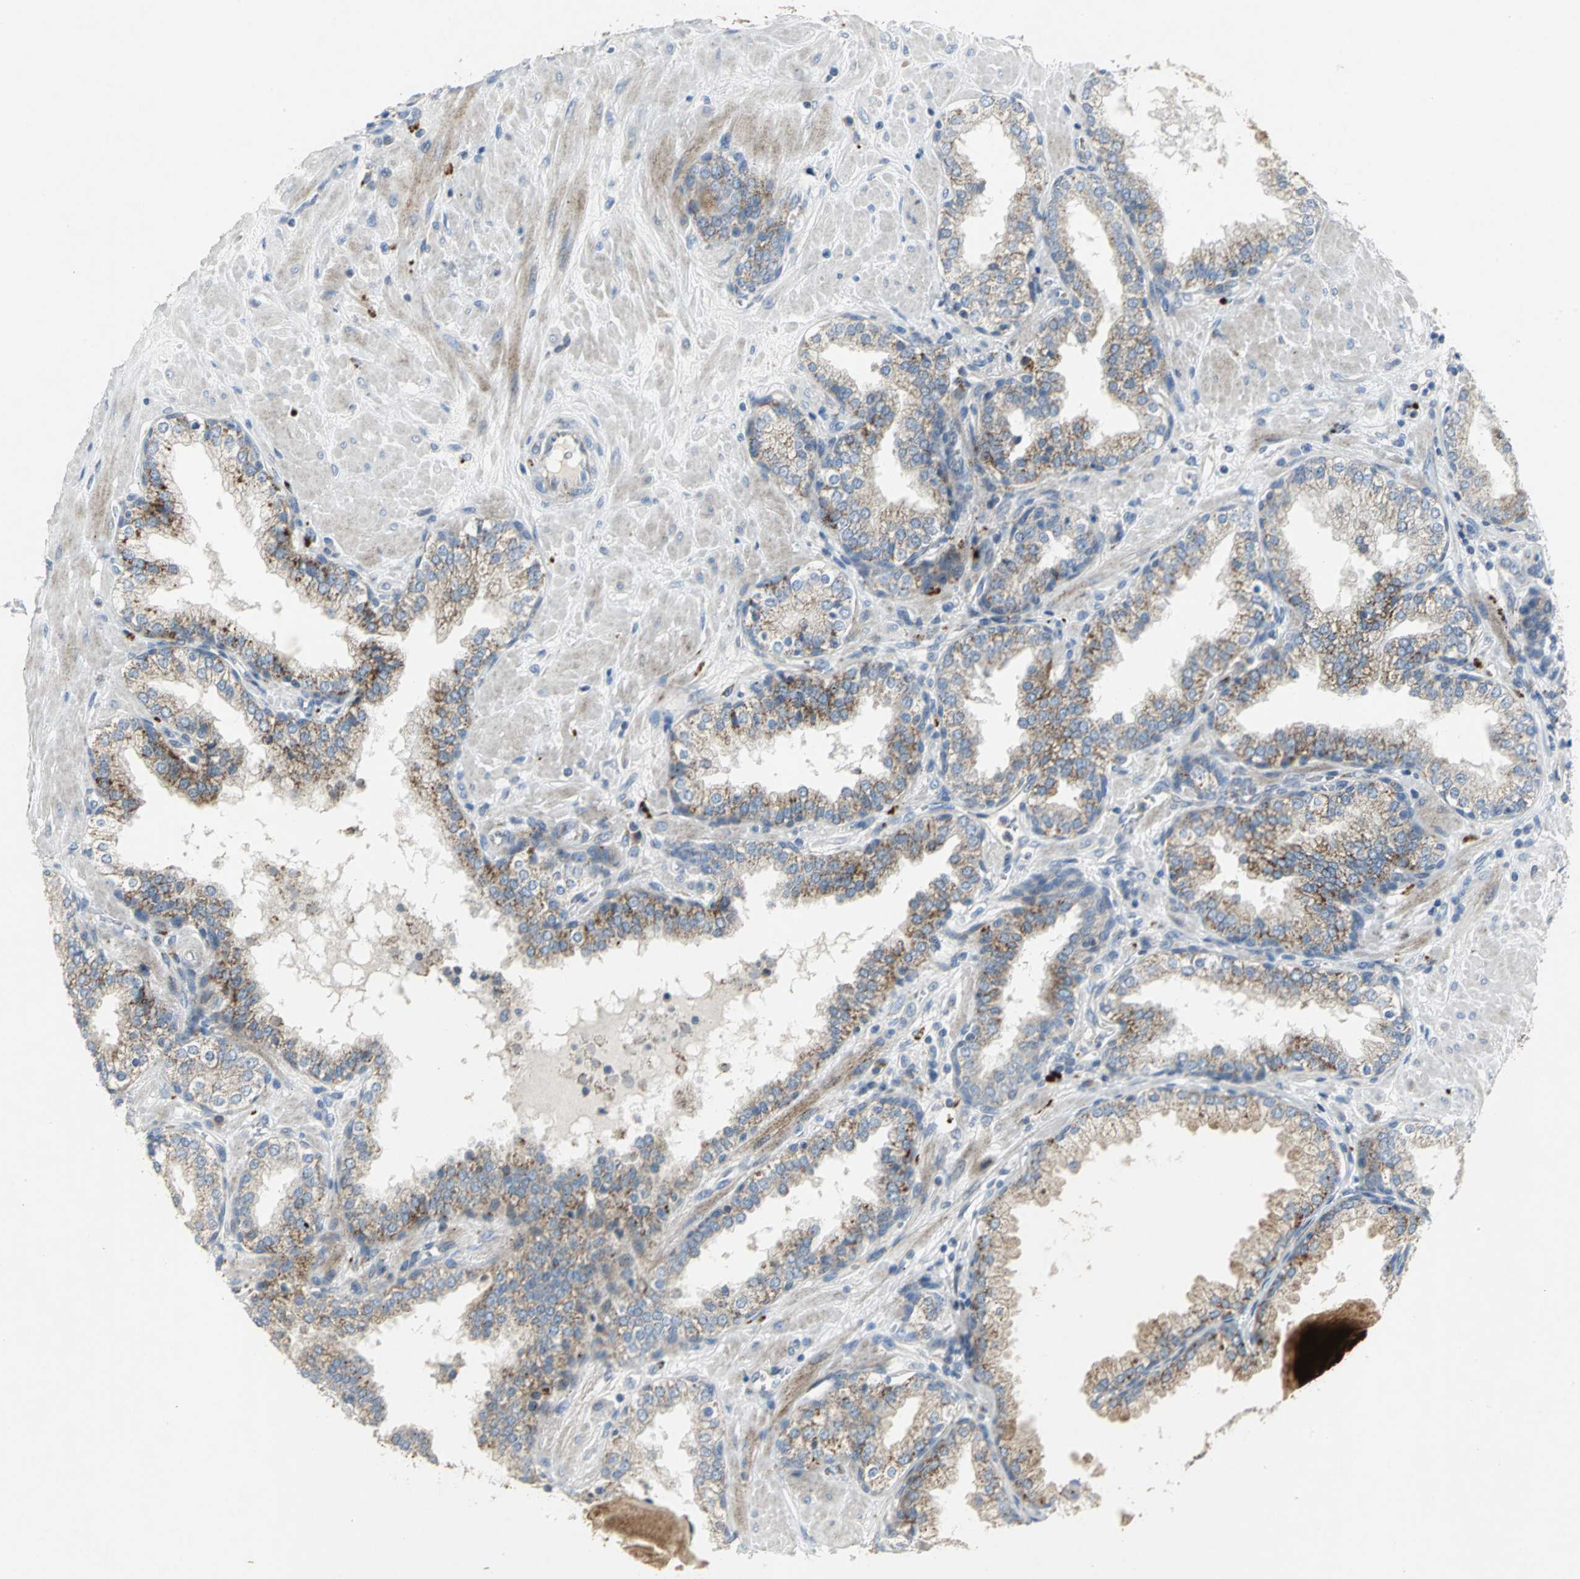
{"staining": {"intensity": "strong", "quantity": "25%-75%", "location": "cytoplasmic/membranous"}, "tissue": "prostate", "cell_type": "Glandular cells", "image_type": "normal", "snomed": [{"axis": "morphology", "description": "Normal tissue, NOS"}, {"axis": "topography", "description": "Prostate"}], "caption": "Immunohistochemical staining of benign prostate exhibits strong cytoplasmic/membranous protein expression in about 25%-75% of glandular cells. The staining is performed using DAB brown chromogen to label protein expression. The nuclei are counter-stained blue using hematoxylin.", "gene": "SPPL2B", "patient": {"sex": "male", "age": 51}}